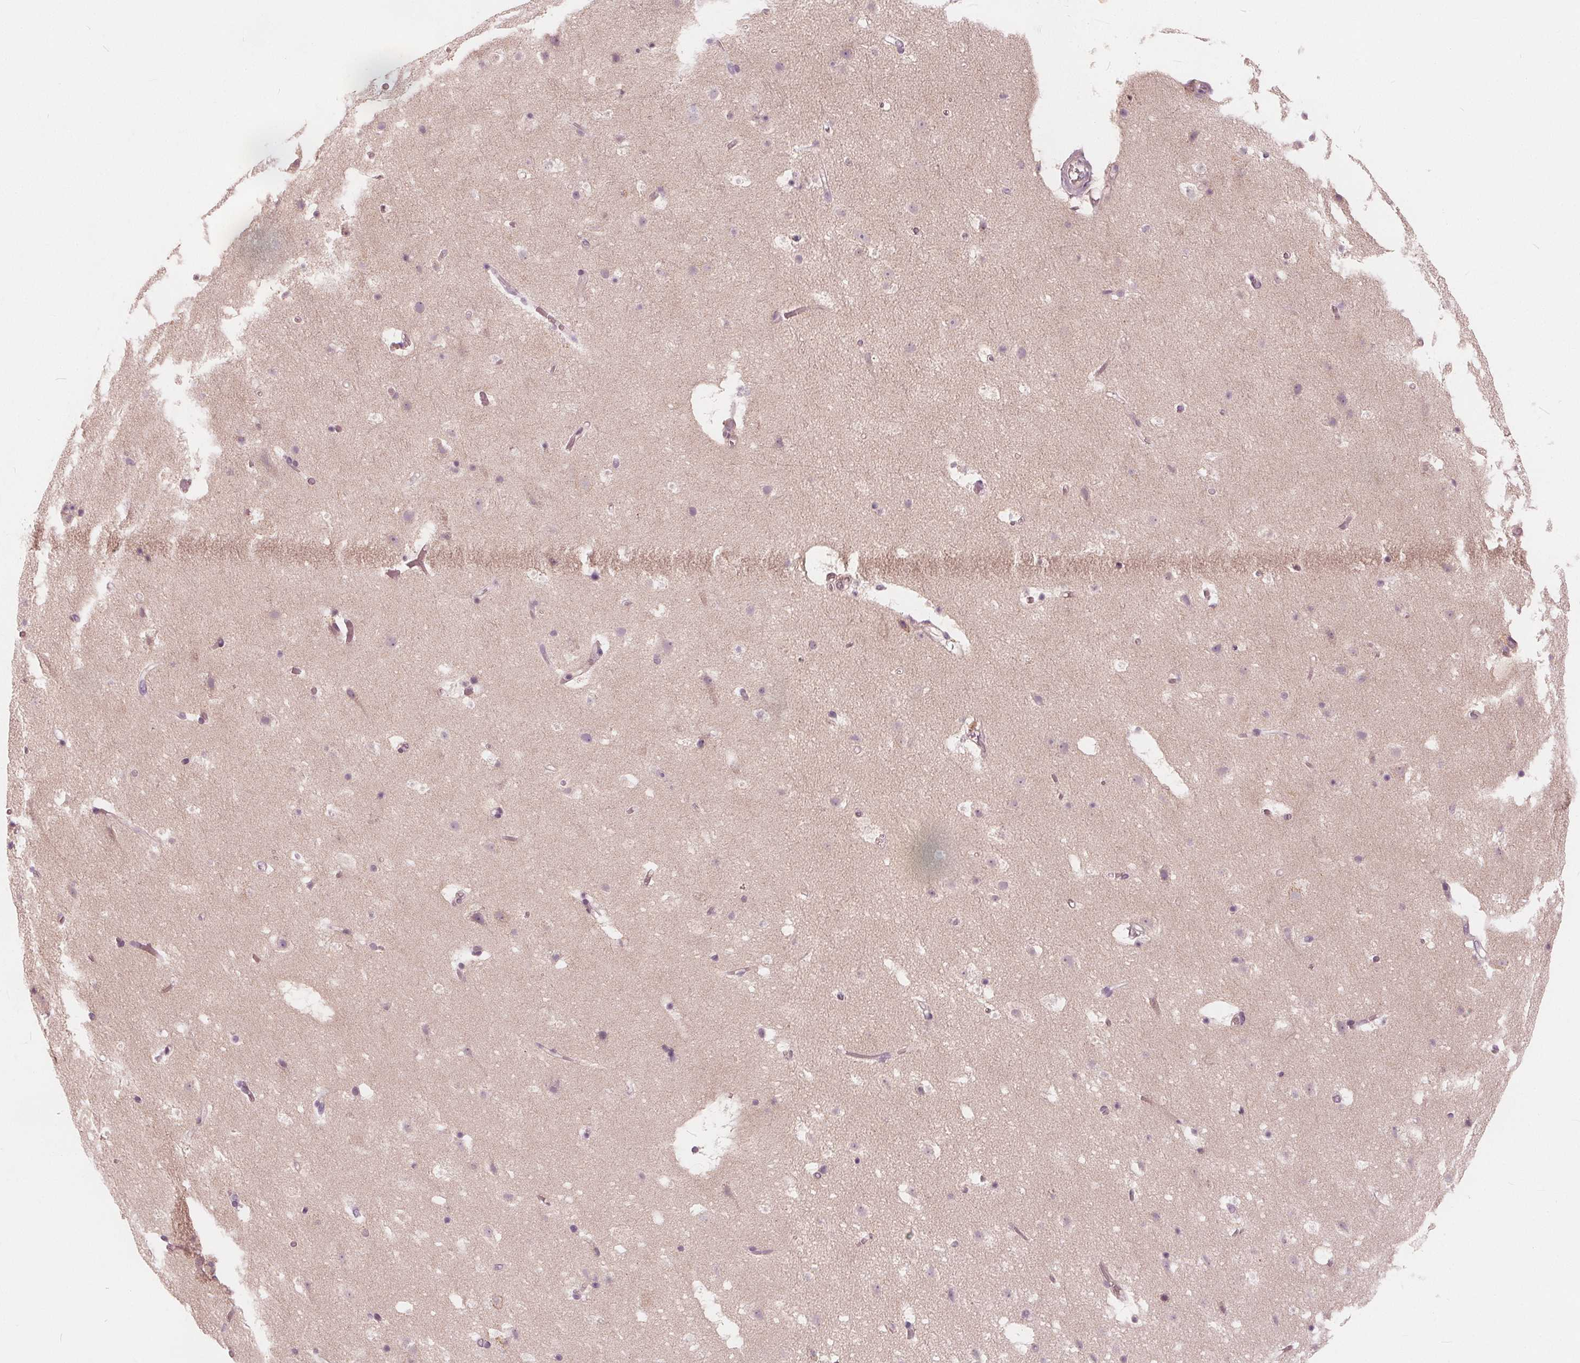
{"staining": {"intensity": "negative", "quantity": "none", "location": "none"}, "tissue": "cerebral cortex", "cell_type": "Endothelial cells", "image_type": "normal", "snomed": [{"axis": "morphology", "description": "Normal tissue, NOS"}, {"axis": "topography", "description": "Cerebral cortex"}], "caption": "Immunohistochemistry (IHC) of benign human cerebral cortex exhibits no expression in endothelial cells.", "gene": "SAT2", "patient": {"sex": "female", "age": 42}}